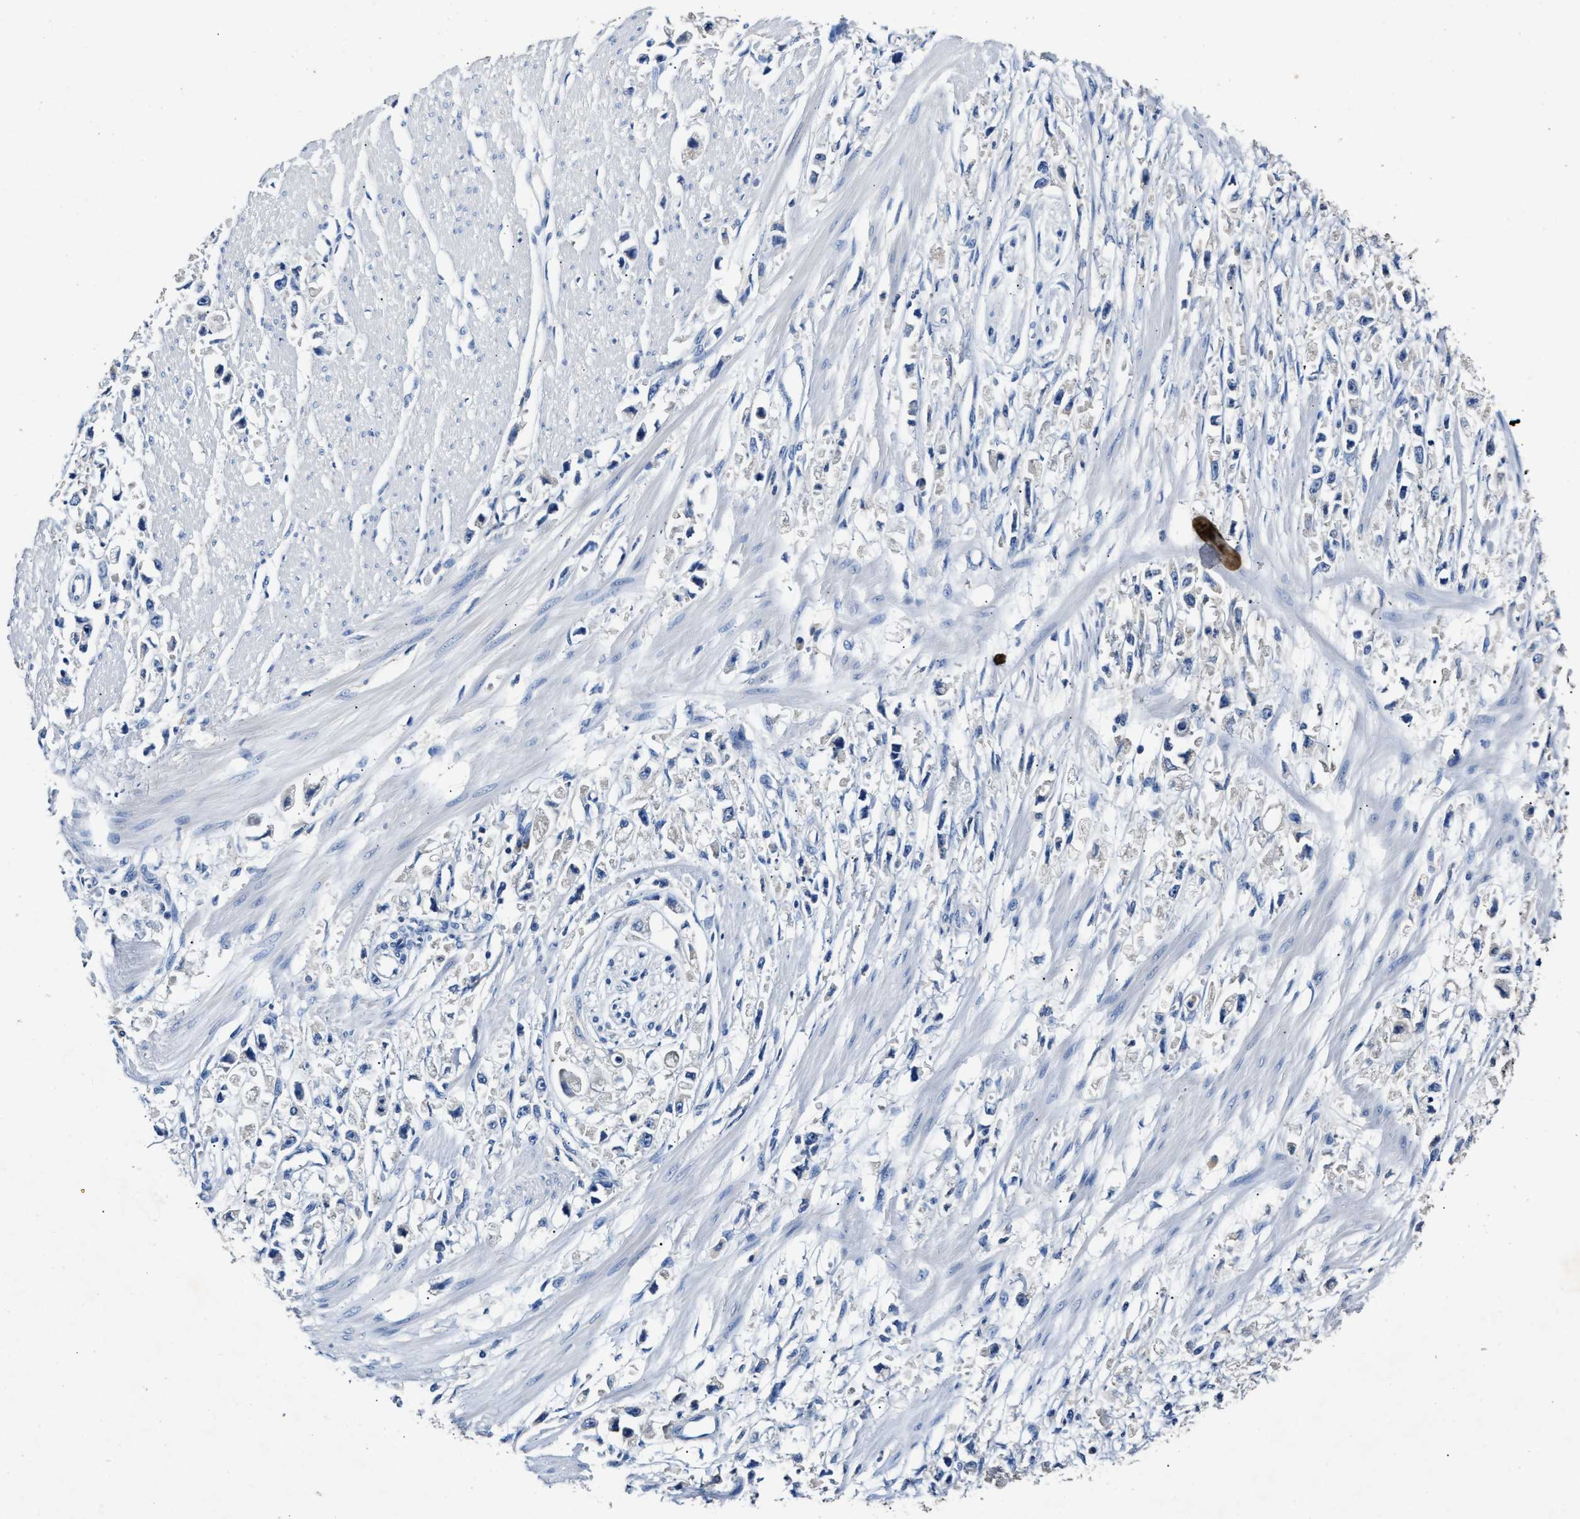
{"staining": {"intensity": "negative", "quantity": "none", "location": "none"}, "tissue": "stomach cancer", "cell_type": "Tumor cells", "image_type": "cancer", "snomed": [{"axis": "morphology", "description": "Adenocarcinoma, NOS"}, {"axis": "topography", "description": "Stomach"}], "caption": "Immunohistochemistry of human stomach adenocarcinoma shows no positivity in tumor cells.", "gene": "SLCO2B1", "patient": {"sex": "female", "age": 59}}